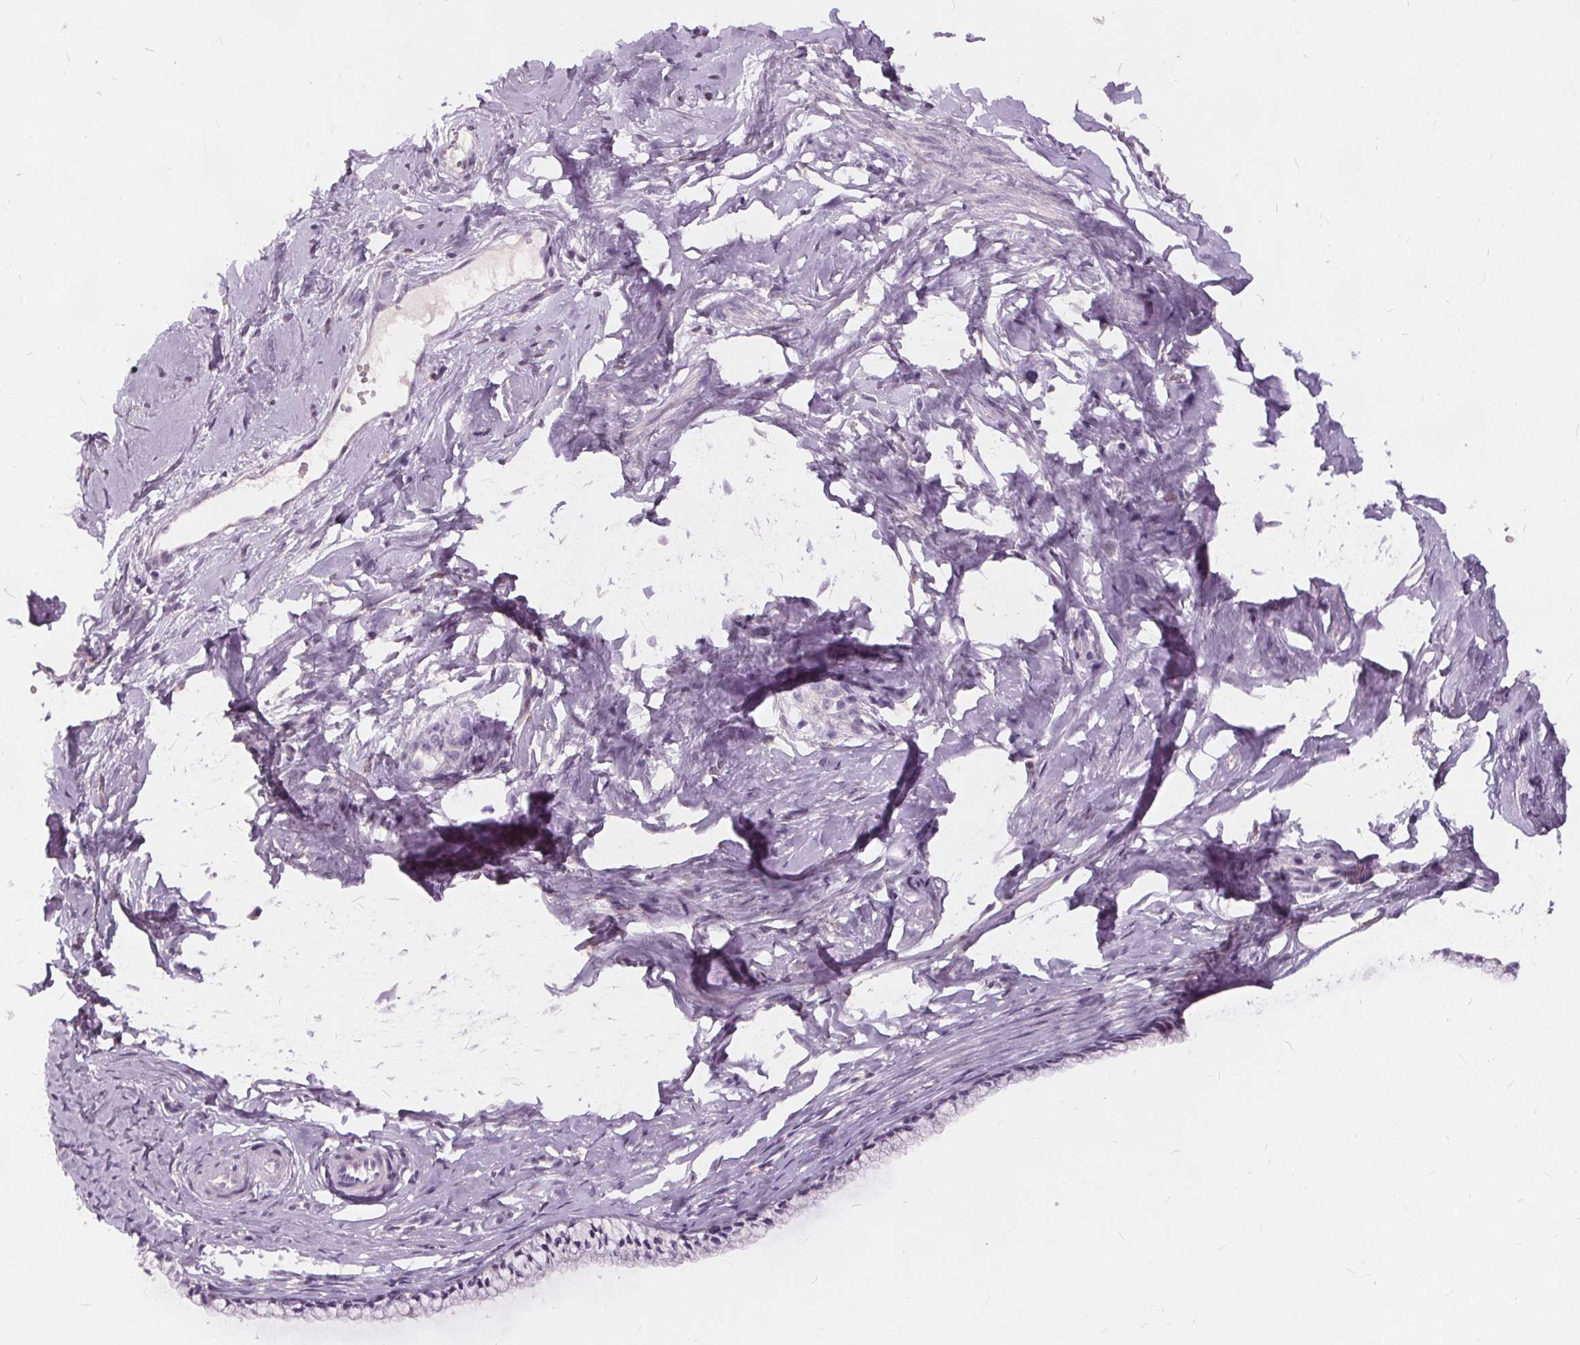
{"staining": {"intensity": "negative", "quantity": "none", "location": "none"}, "tissue": "cervix", "cell_type": "Glandular cells", "image_type": "normal", "snomed": [{"axis": "morphology", "description": "Normal tissue, NOS"}, {"axis": "topography", "description": "Cervix"}], "caption": "This image is of unremarkable cervix stained with IHC to label a protein in brown with the nuclei are counter-stained blue. There is no staining in glandular cells.", "gene": "HAAO", "patient": {"sex": "female", "age": 40}}